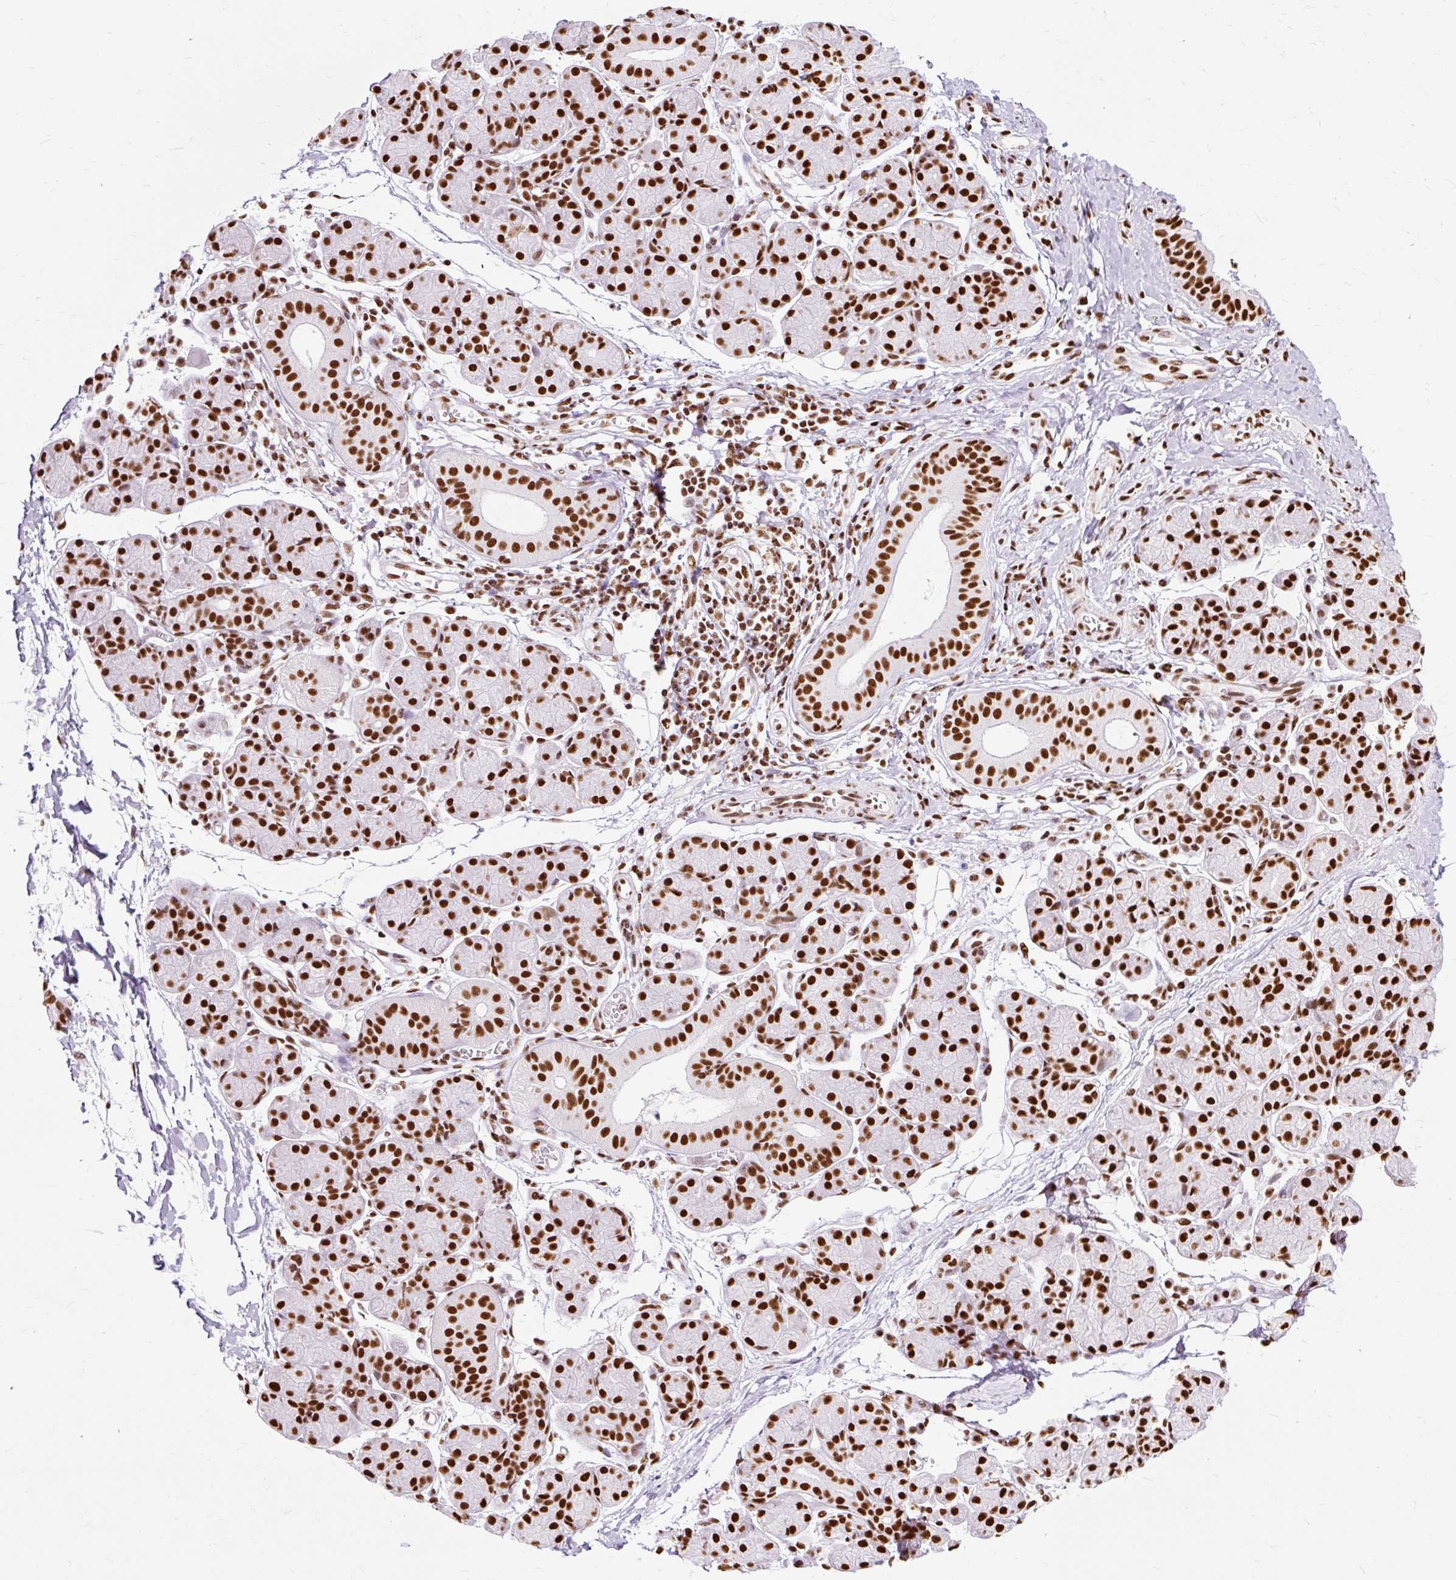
{"staining": {"intensity": "strong", "quantity": ">75%", "location": "nuclear"}, "tissue": "salivary gland", "cell_type": "Glandular cells", "image_type": "normal", "snomed": [{"axis": "morphology", "description": "Normal tissue, NOS"}, {"axis": "morphology", "description": "Inflammation, NOS"}, {"axis": "topography", "description": "Lymph node"}, {"axis": "topography", "description": "Salivary gland"}], "caption": "Brown immunohistochemical staining in unremarkable salivary gland shows strong nuclear staining in about >75% of glandular cells.", "gene": "XRCC6", "patient": {"sex": "male", "age": 3}}